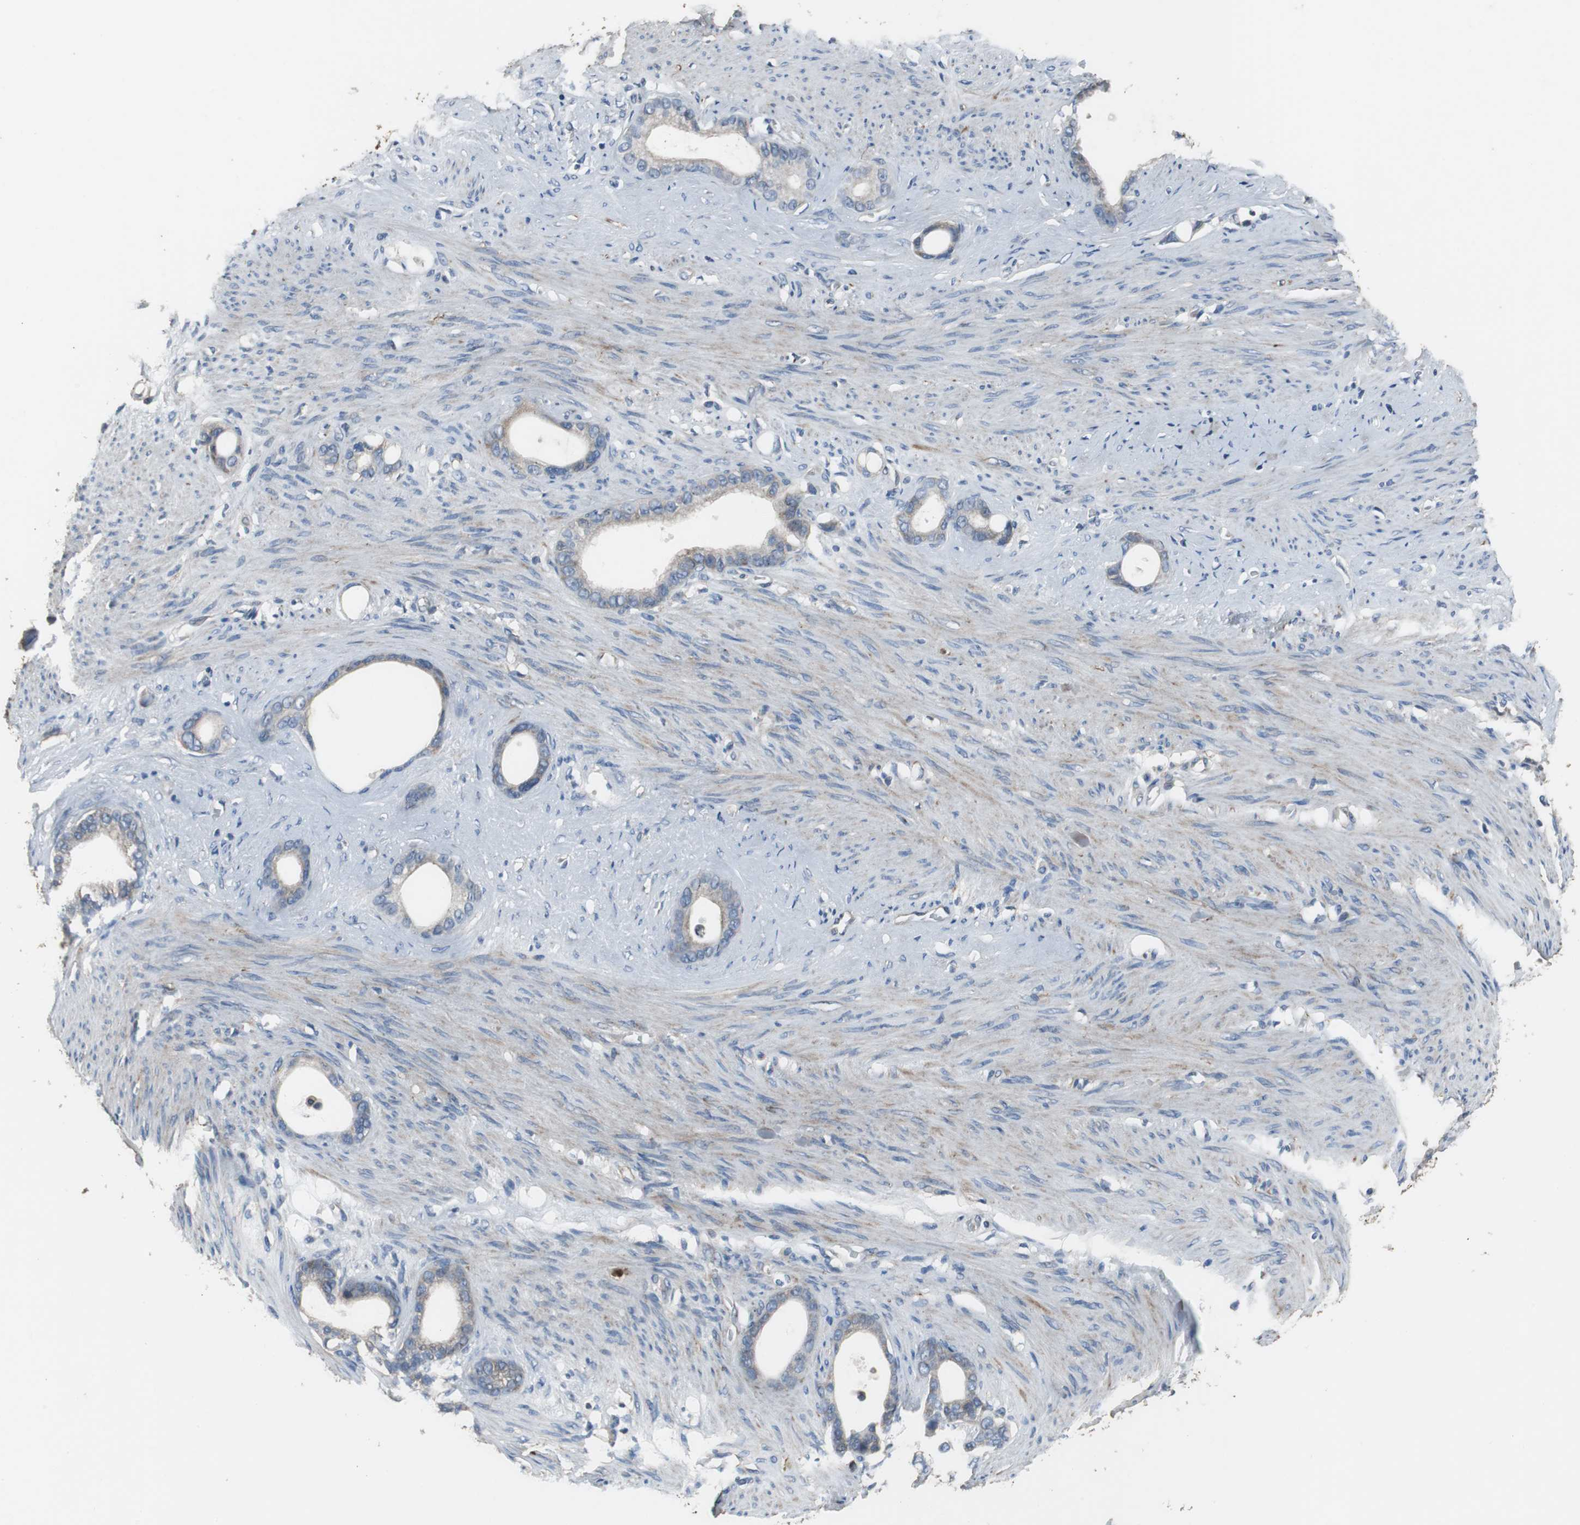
{"staining": {"intensity": "weak", "quantity": ">75%", "location": "cytoplasmic/membranous"}, "tissue": "stomach cancer", "cell_type": "Tumor cells", "image_type": "cancer", "snomed": [{"axis": "morphology", "description": "Adenocarcinoma, NOS"}, {"axis": "topography", "description": "Stomach"}], "caption": "Tumor cells show weak cytoplasmic/membranous positivity in approximately >75% of cells in stomach adenocarcinoma.", "gene": "PI4KB", "patient": {"sex": "female", "age": 75}}